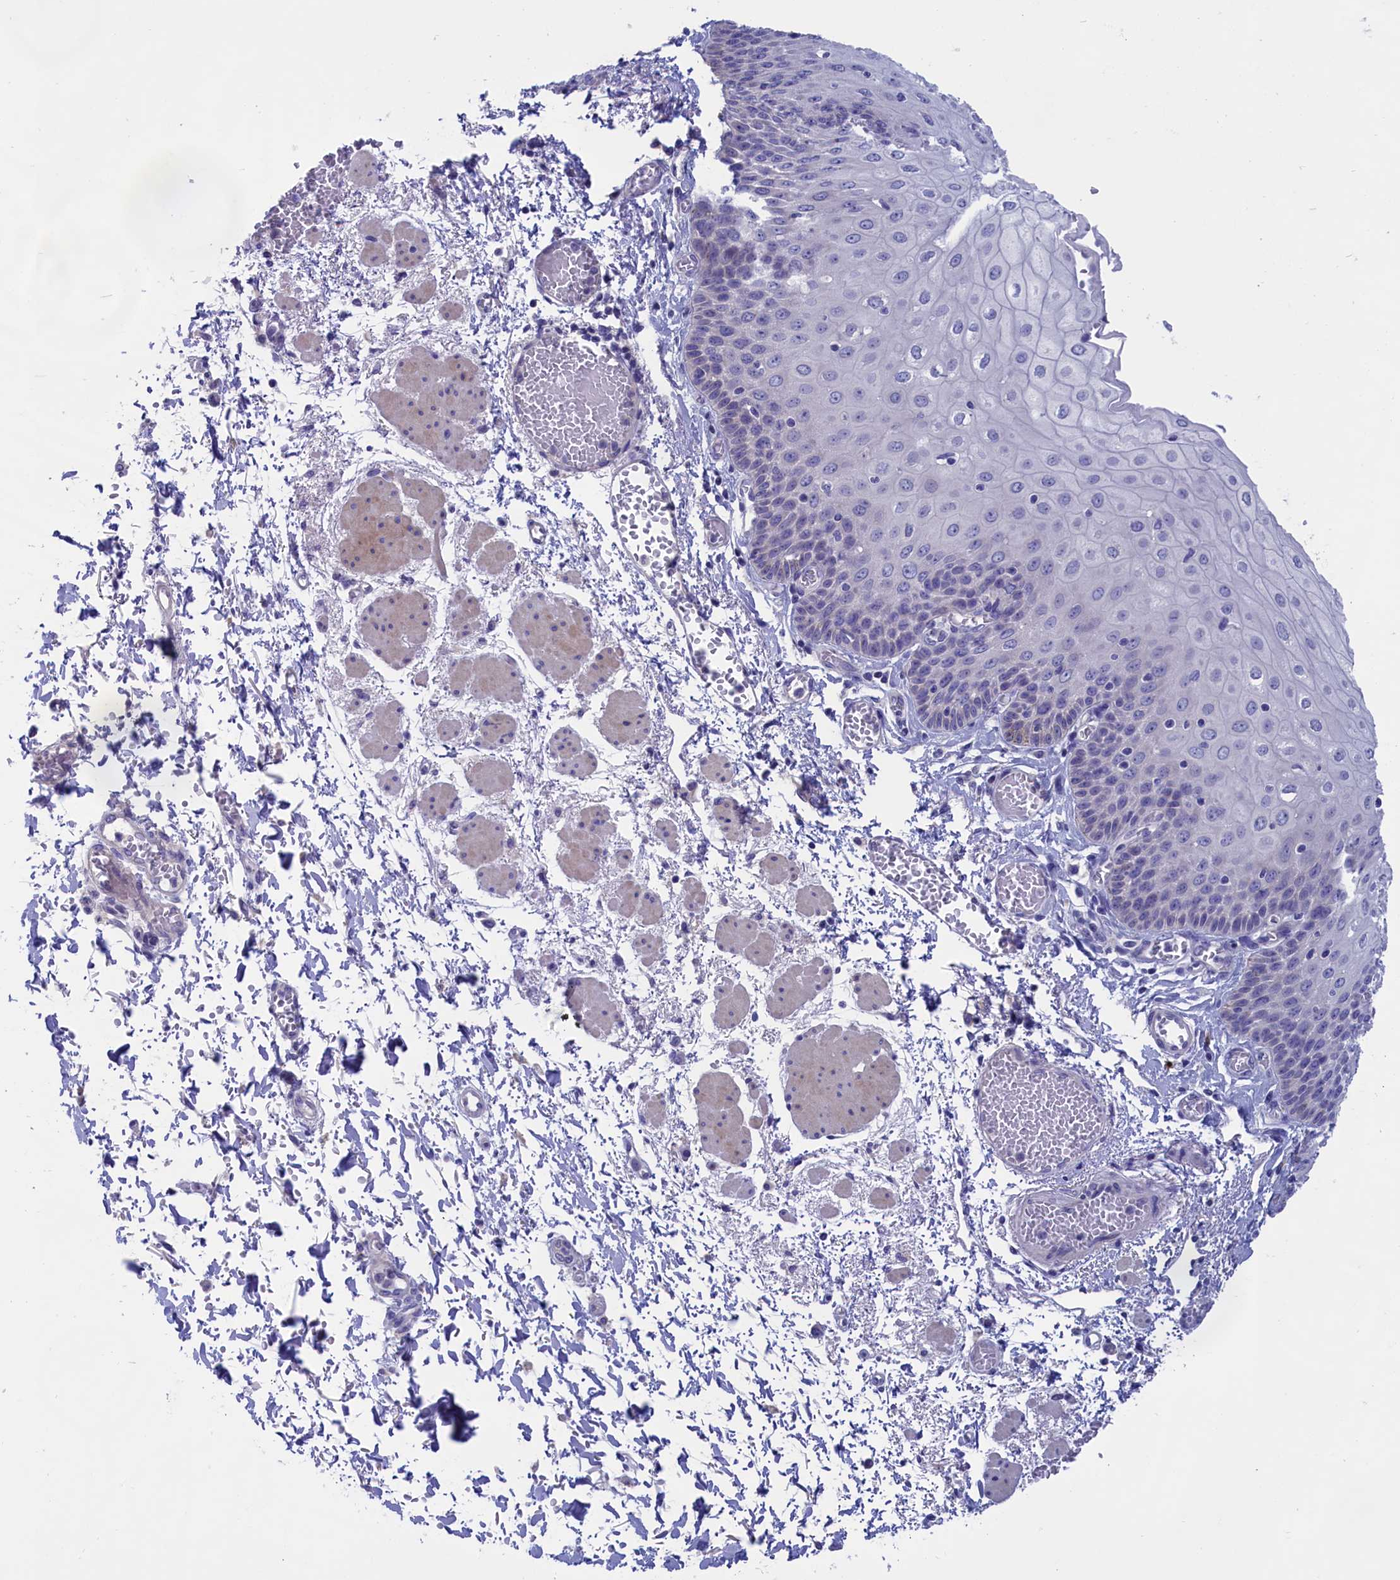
{"staining": {"intensity": "negative", "quantity": "none", "location": "none"}, "tissue": "esophagus", "cell_type": "Squamous epithelial cells", "image_type": "normal", "snomed": [{"axis": "morphology", "description": "Normal tissue, NOS"}, {"axis": "topography", "description": "Esophagus"}], "caption": "This is an immunohistochemistry (IHC) micrograph of normal esophagus. There is no staining in squamous epithelial cells.", "gene": "VPS35L", "patient": {"sex": "male", "age": 81}}